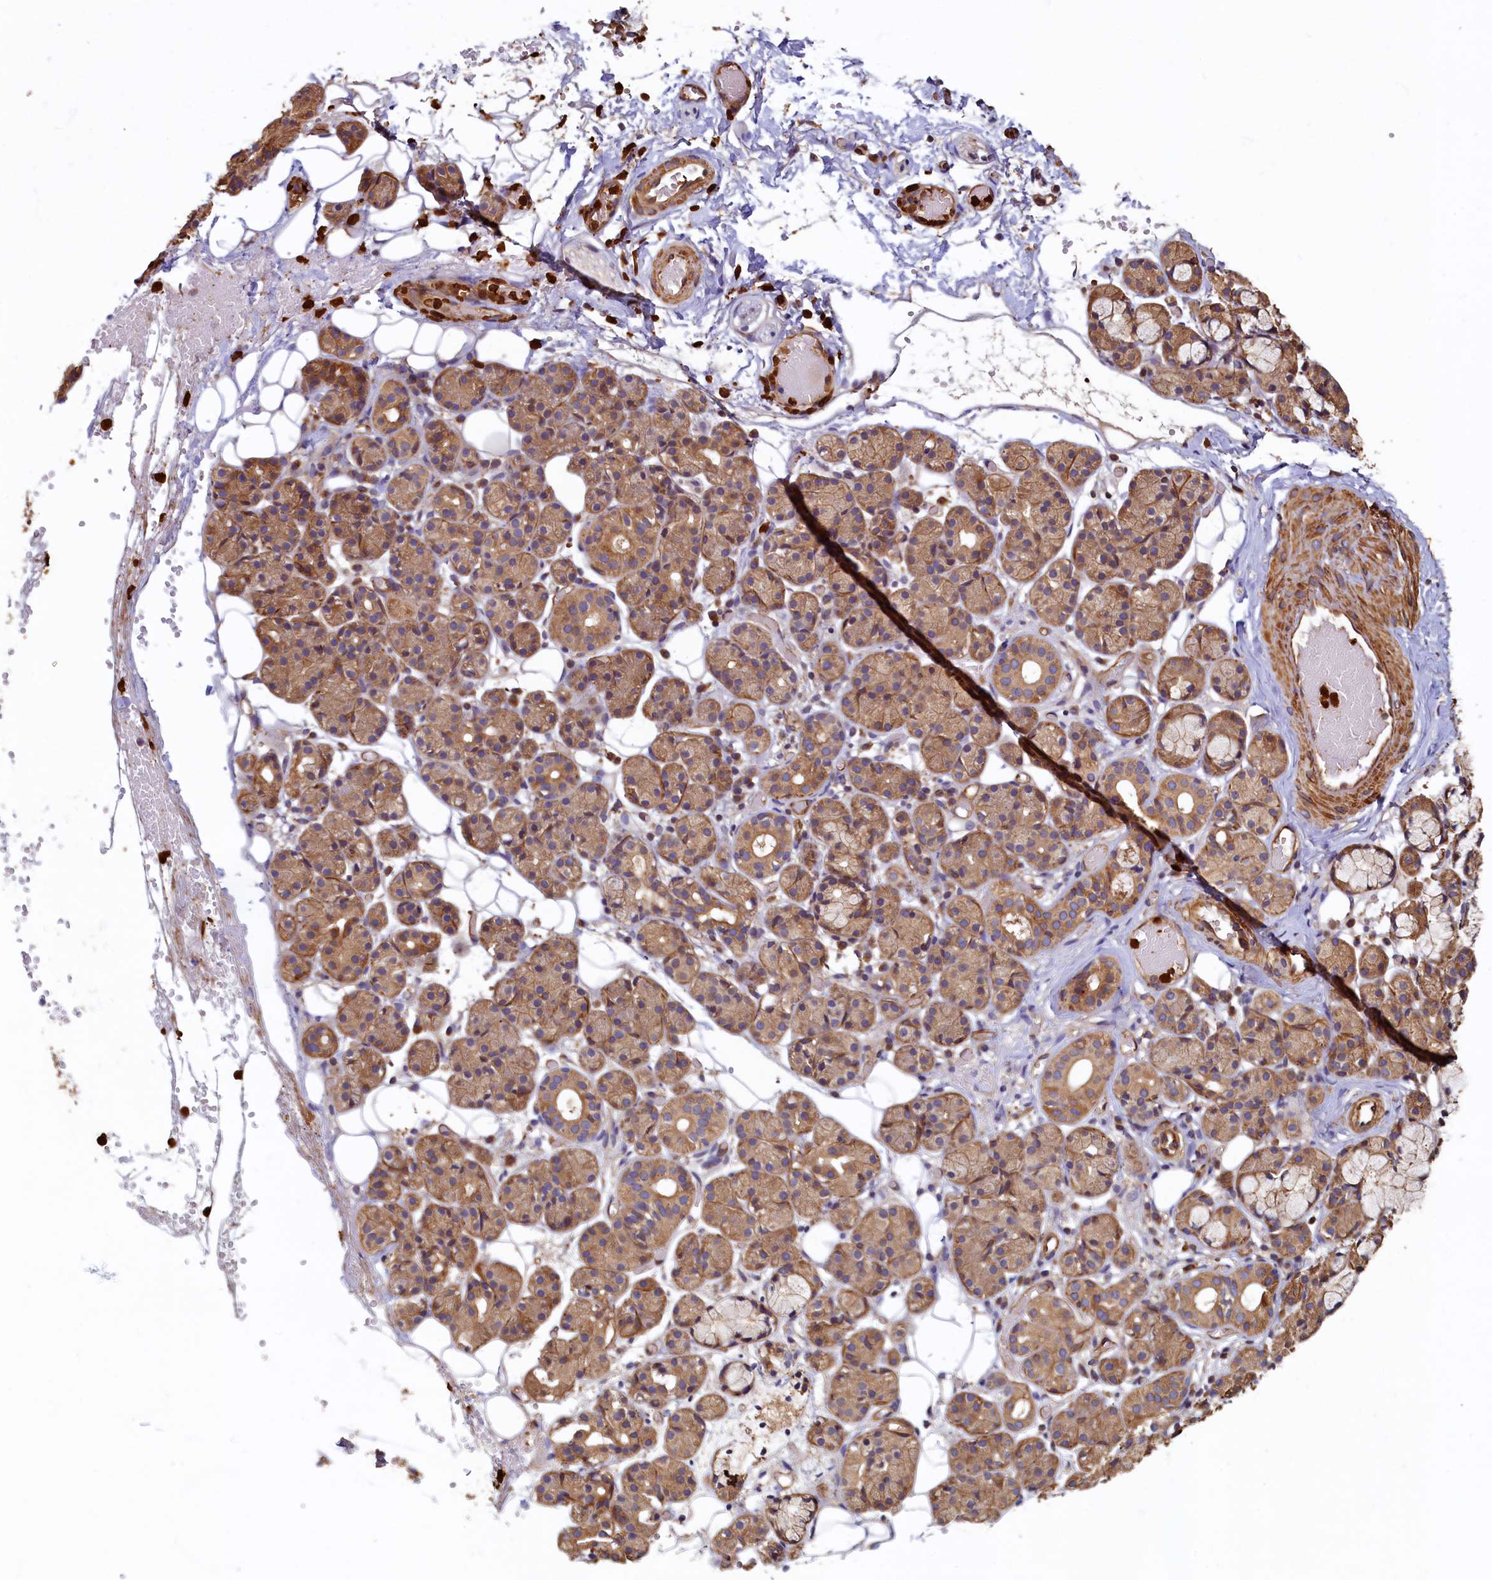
{"staining": {"intensity": "moderate", "quantity": "25%-75%", "location": "cytoplasmic/membranous"}, "tissue": "salivary gland", "cell_type": "Glandular cells", "image_type": "normal", "snomed": [{"axis": "morphology", "description": "Normal tissue, NOS"}, {"axis": "topography", "description": "Salivary gland"}], "caption": "DAB immunohistochemical staining of normal salivary gland displays moderate cytoplasmic/membranous protein expression in approximately 25%-75% of glandular cells.", "gene": "CCDC102B", "patient": {"sex": "male", "age": 63}}